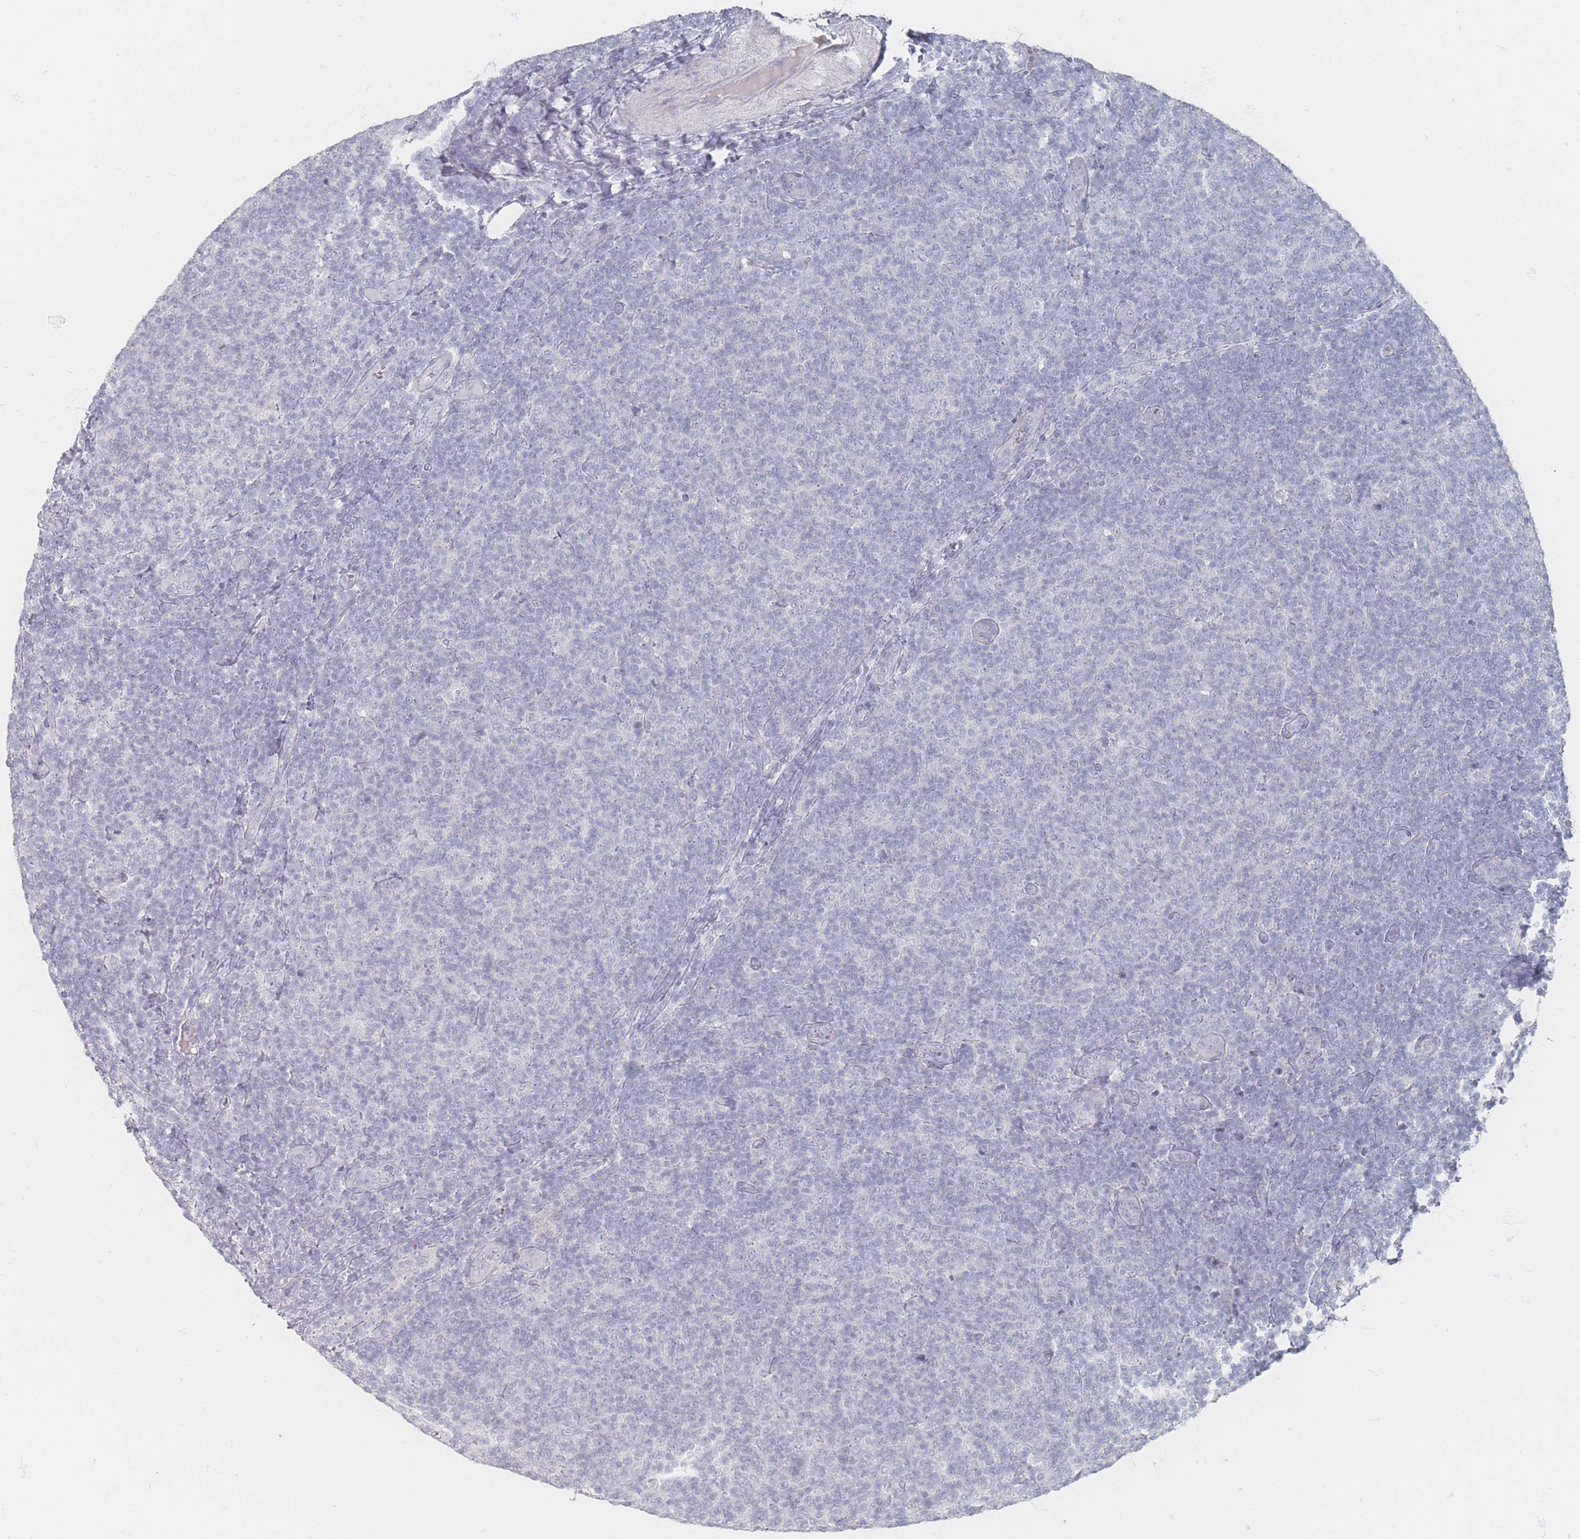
{"staining": {"intensity": "negative", "quantity": "none", "location": "none"}, "tissue": "lymphoma", "cell_type": "Tumor cells", "image_type": "cancer", "snomed": [{"axis": "morphology", "description": "Malignant lymphoma, non-Hodgkin's type, Low grade"}, {"axis": "topography", "description": "Lymph node"}], "caption": "Tumor cells are negative for brown protein staining in low-grade malignant lymphoma, non-Hodgkin's type.", "gene": "HELZ2", "patient": {"sex": "male", "age": 66}}